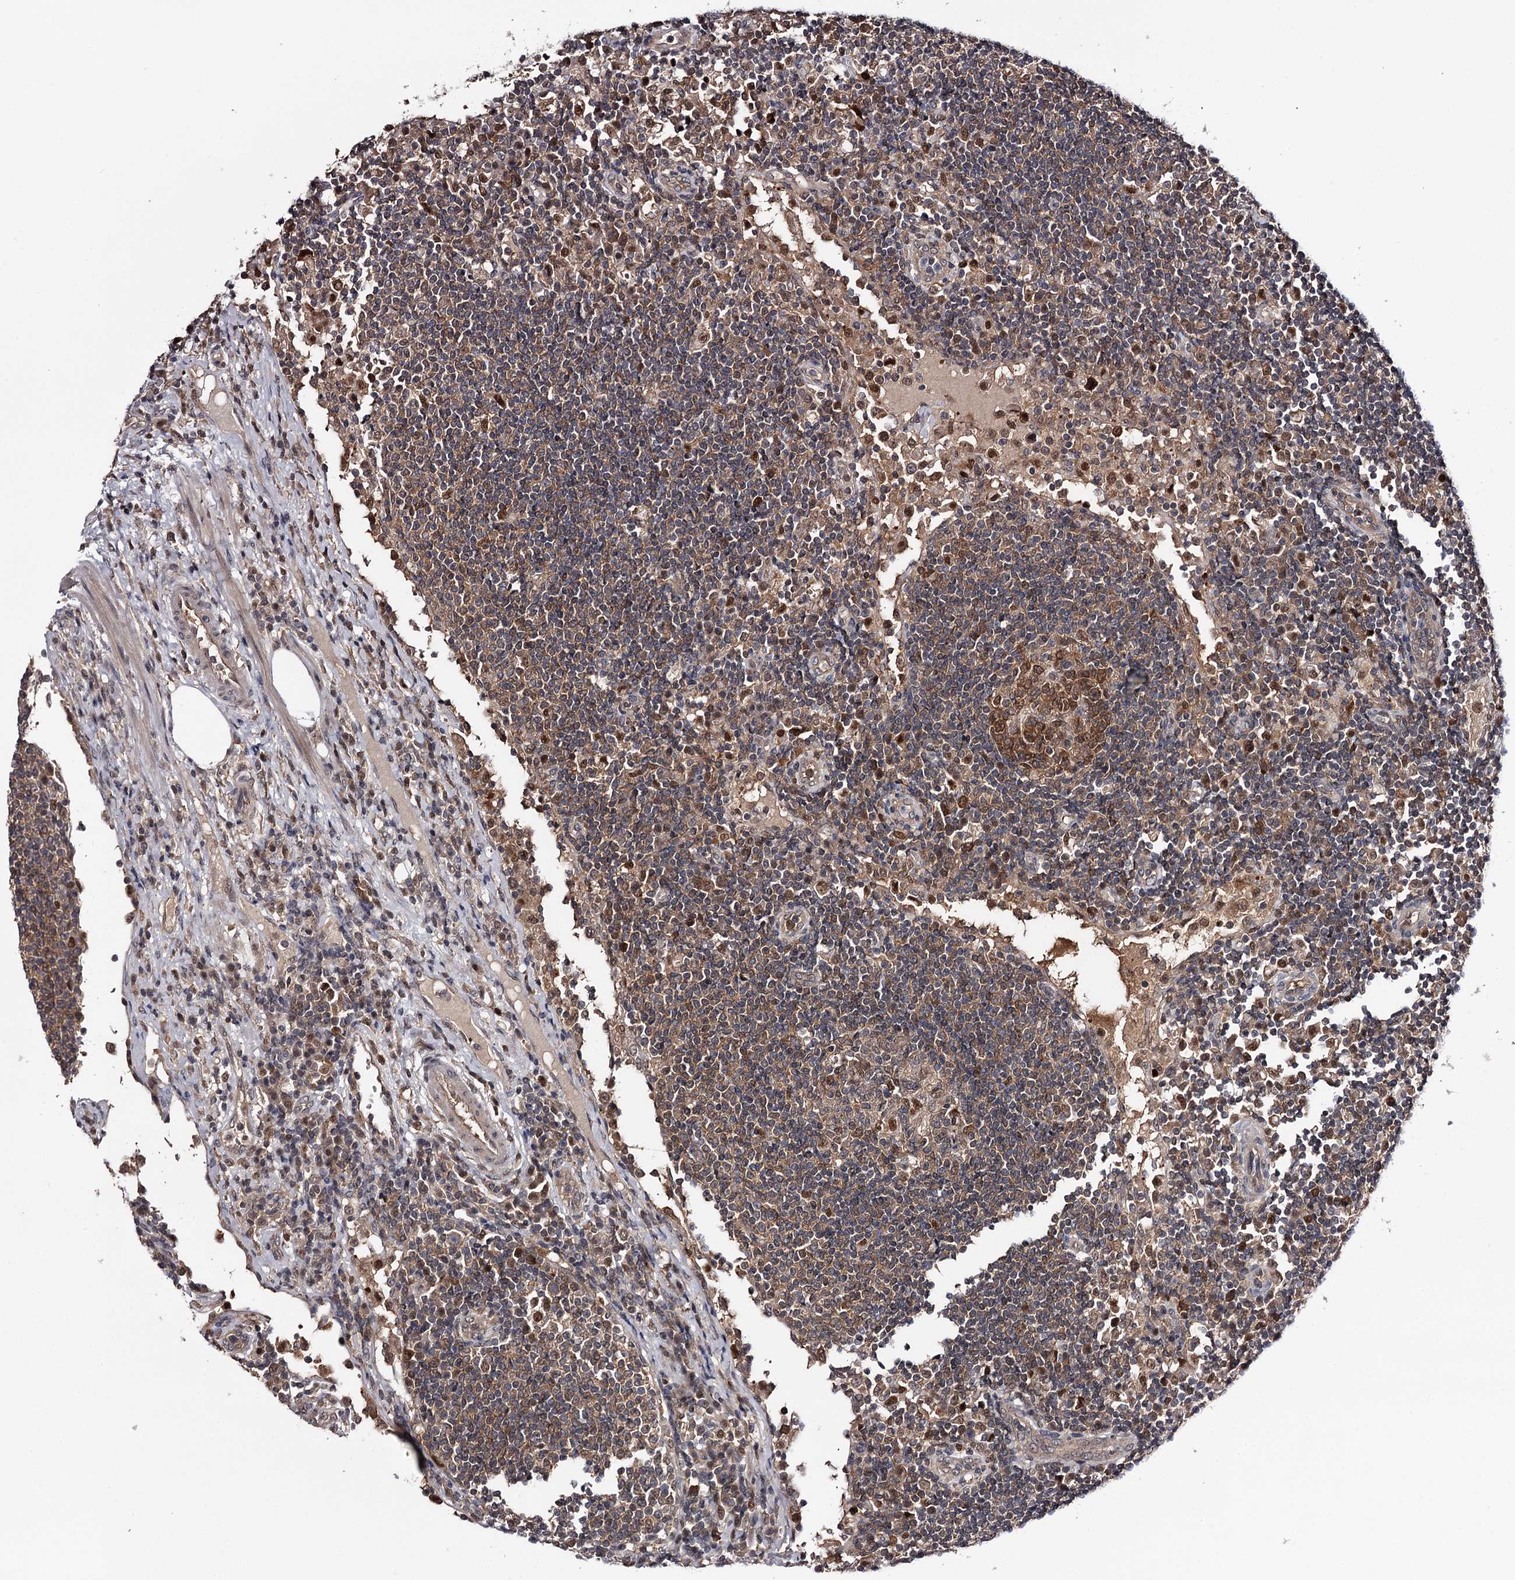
{"staining": {"intensity": "moderate", "quantity": ">75%", "location": "cytoplasmic/membranous,nuclear"}, "tissue": "lymph node", "cell_type": "Germinal center cells", "image_type": "normal", "snomed": [{"axis": "morphology", "description": "Normal tissue, NOS"}, {"axis": "topography", "description": "Lymph node"}], "caption": "Moderate cytoplasmic/membranous,nuclear protein staining is seen in approximately >75% of germinal center cells in lymph node. (DAB = brown stain, brightfield microscopy at high magnification).", "gene": "GTSF1", "patient": {"sex": "female", "age": 53}}